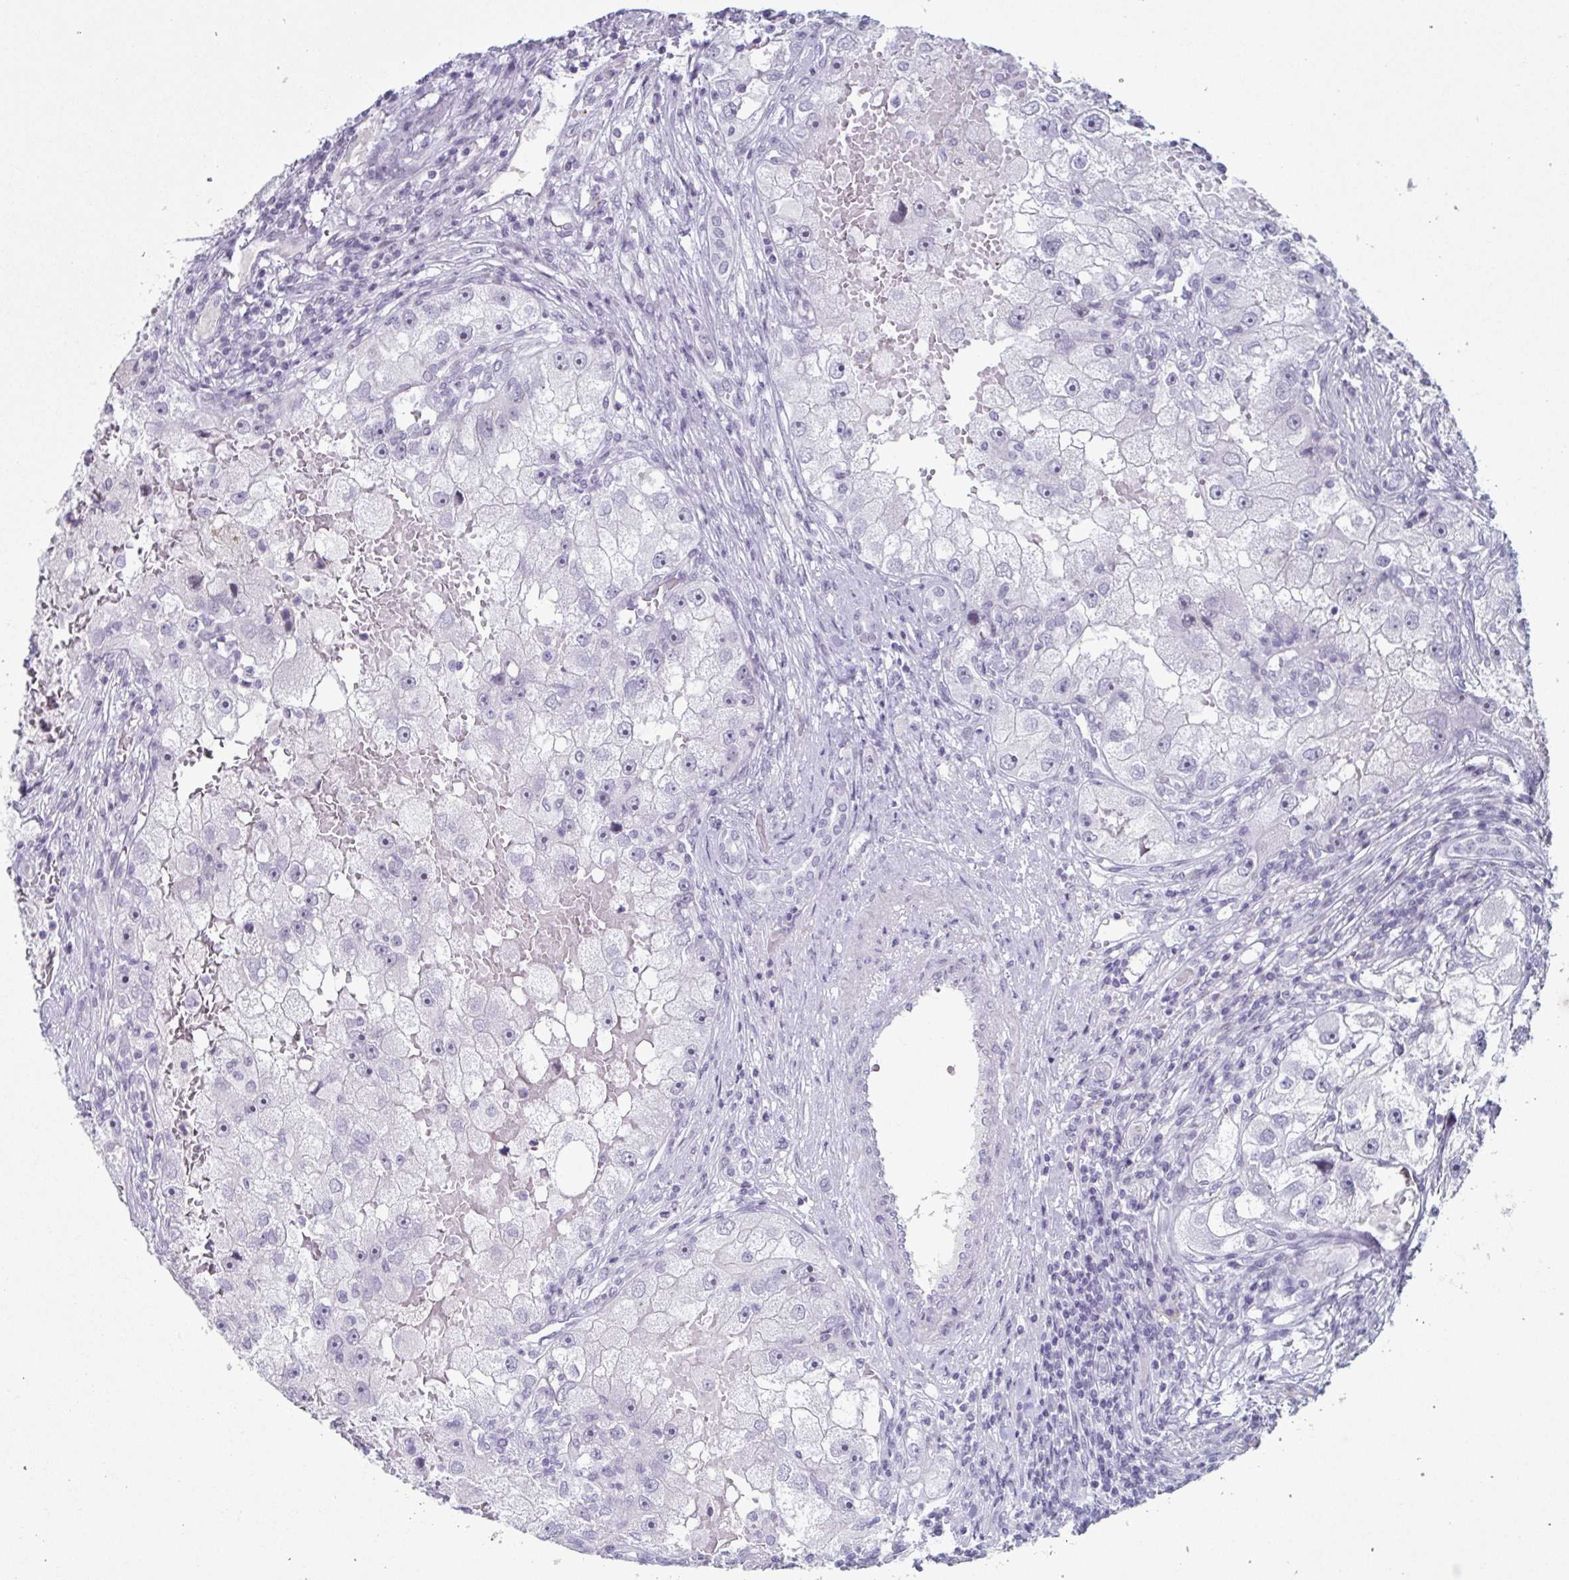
{"staining": {"intensity": "negative", "quantity": "none", "location": "none"}, "tissue": "renal cancer", "cell_type": "Tumor cells", "image_type": "cancer", "snomed": [{"axis": "morphology", "description": "Adenocarcinoma, NOS"}, {"axis": "topography", "description": "Kidney"}], "caption": "This micrograph is of adenocarcinoma (renal) stained with immunohistochemistry (IHC) to label a protein in brown with the nuclei are counter-stained blue. There is no staining in tumor cells.", "gene": "VSIG10L", "patient": {"sex": "male", "age": 63}}